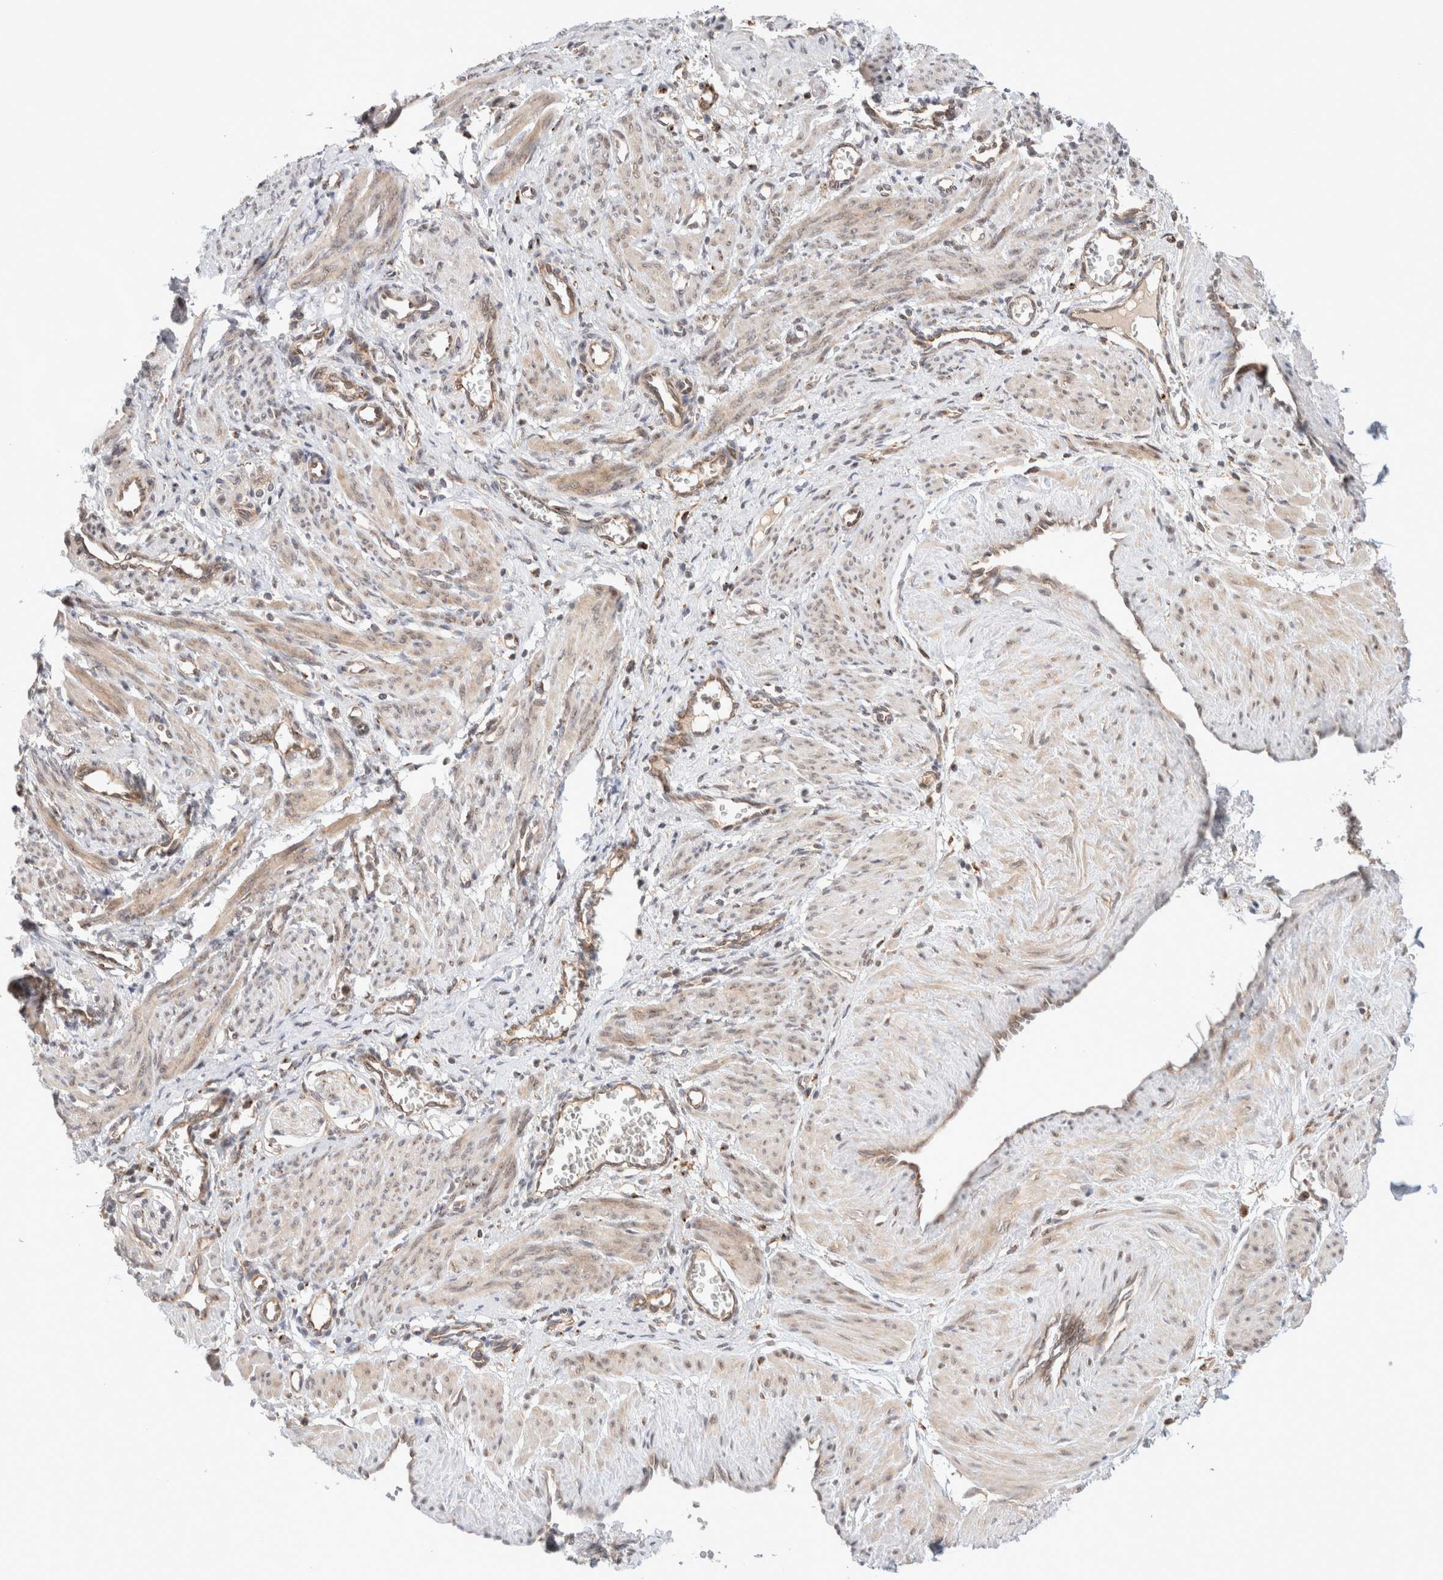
{"staining": {"intensity": "weak", "quantity": "25%-75%", "location": "cytoplasmic/membranous"}, "tissue": "smooth muscle", "cell_type": "Smooth muscle cells", "image_type": "normal", "snomed": [{"axis": "morphology", "description": "Normal tissue, NOS"}, {"axis": "topography", "description": "Endometrium"}], "caption": "Brown immunohistochemical staining in normal human smooth muscle reveals weak cytoplasmic/membranous expression in approximately 25%-75% of smooth muscle cells.", "gene": "GCN1", "patient": {"sex": "female", "age": 33}}